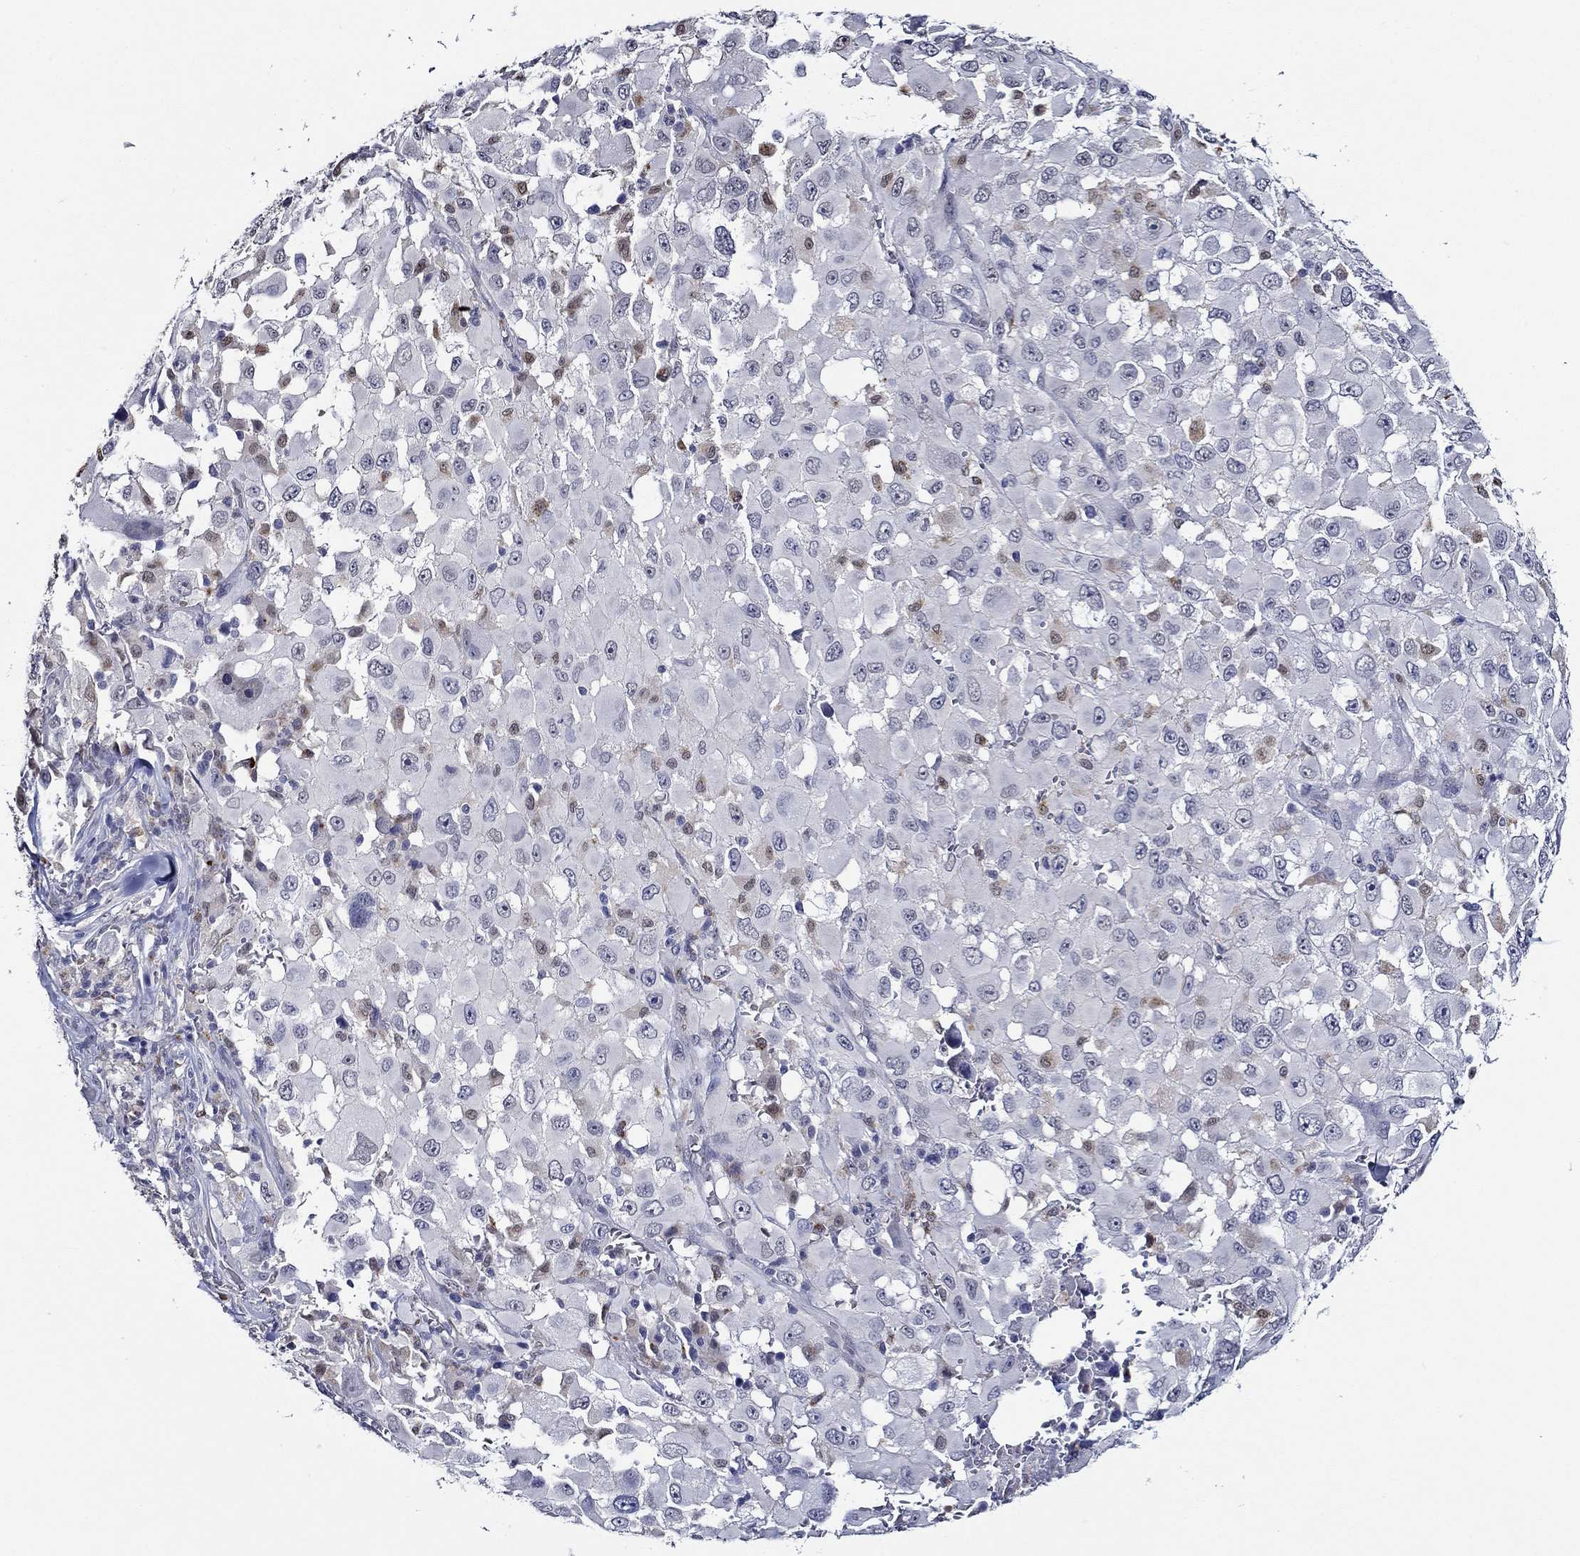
{"staining": {"intensity": "negative", "quantity": "none", "location": "none"}, "tissue": "melanoma", "cell_type": "Tumor cells", "image_type": "cancer", "snomed": [{"axis": "morphology", "description": "Malignant melanoma, Metastatic site"}, {"axis": "topography", "description": "Lymph node"}], "caption": "IHC micrograph of melanoma stained for a protein (brown), which exhibits no staining in tumor cells.", "gene": "GATA2", "patient": {"sex": "male", "age": 50}}